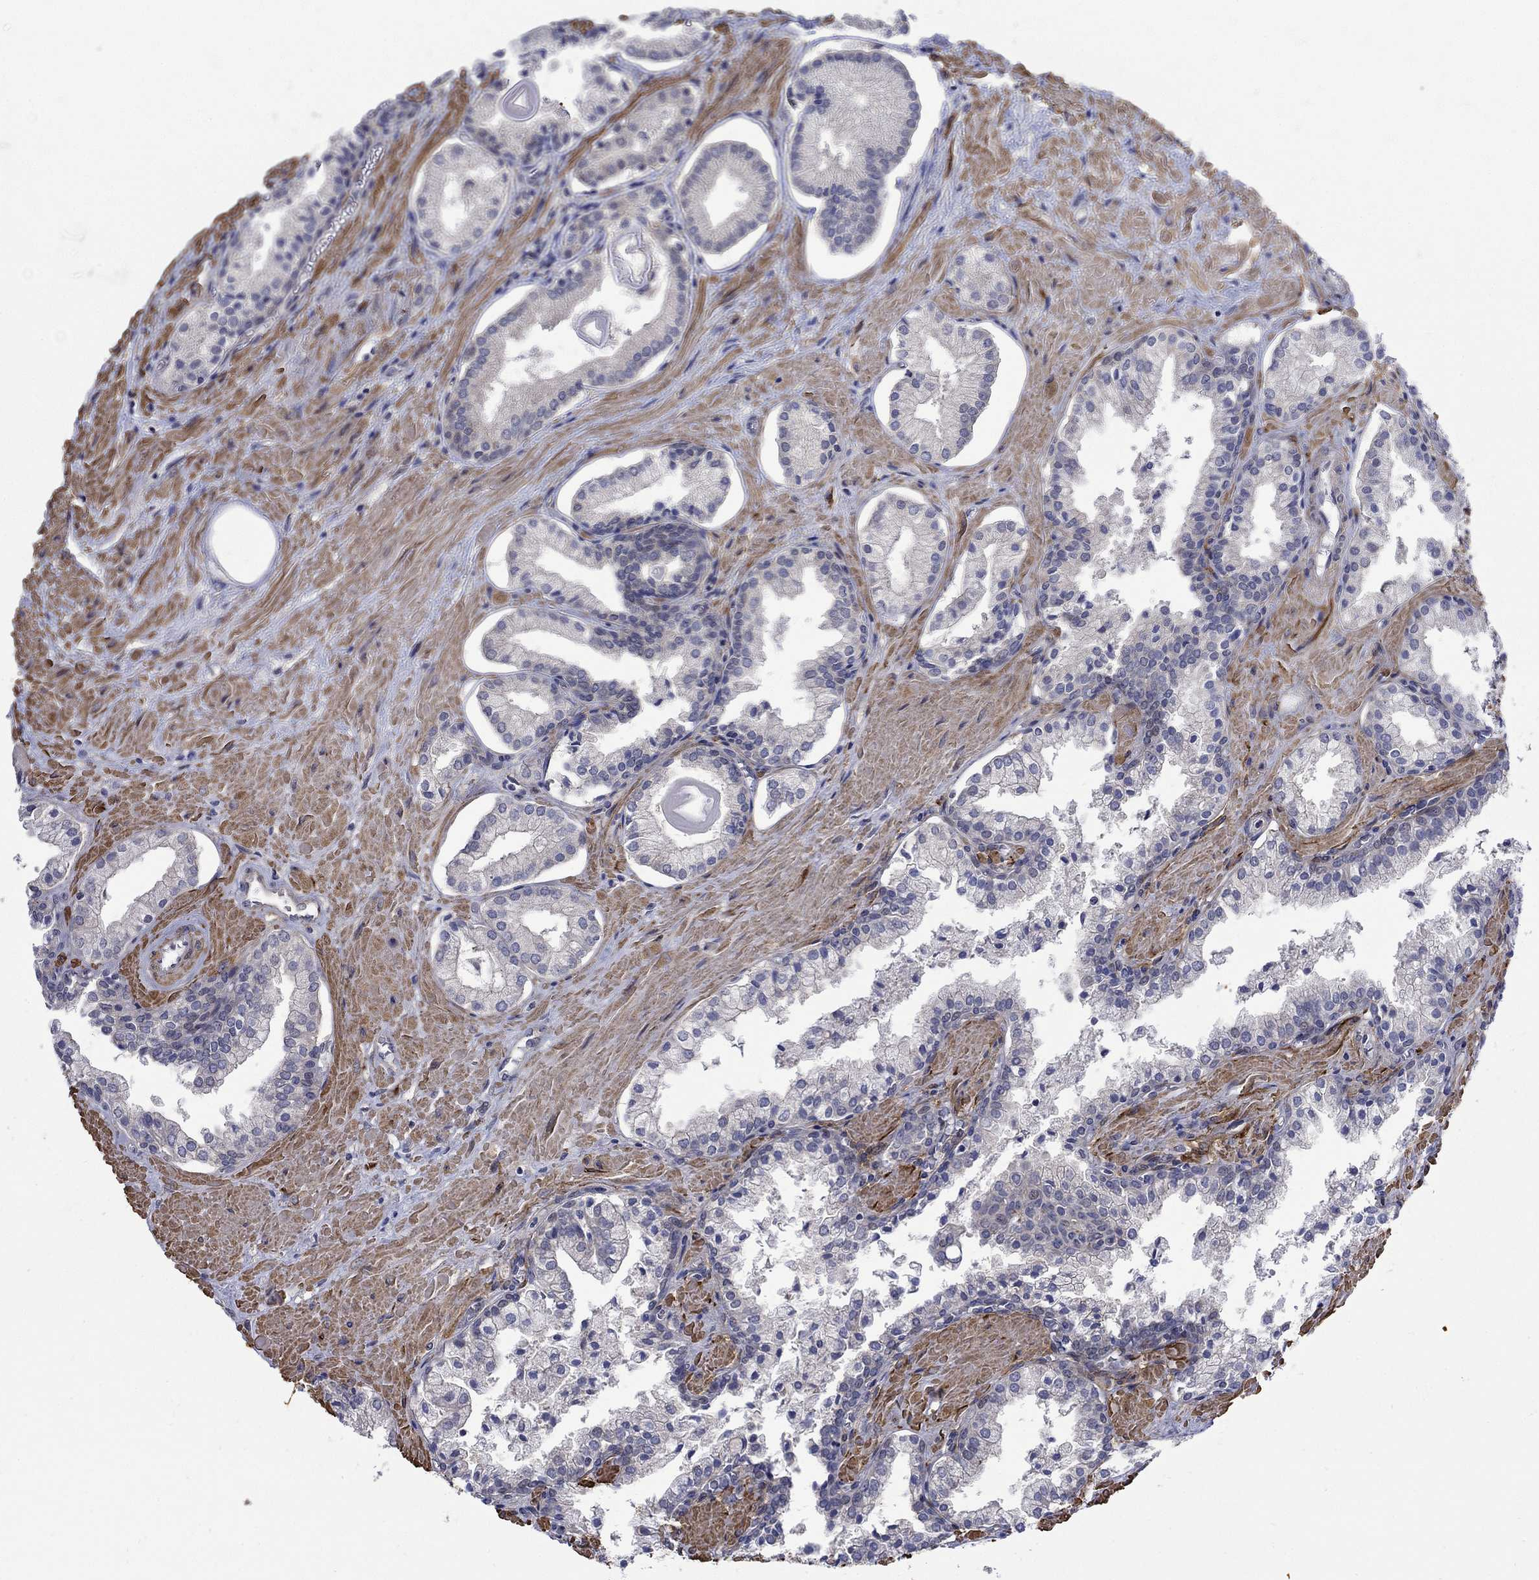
{"staining": {"intensity": "weak", "quantity": "<25%", "location": "cytoplasmic/membranous"}, "tissue": "prostate cancer", "cell_type": "Tumor cells", "image_type": "cancer", "snomed": [{"axis": "morphology", "description": "Adenocarcinoma, NOS"}, {"axis": "topography", "description": "Prostate and seminal vesicle, NOS"}, {"axis": "topography", "description": "Prostate"}], "caption": "DAB immunohistochemical staining of prostate cancer (adenocarcinoma) reveals no significant staining in tumor cells.", "gene": "SCN7A", "patient": {"sex": "male", "age": 44}}